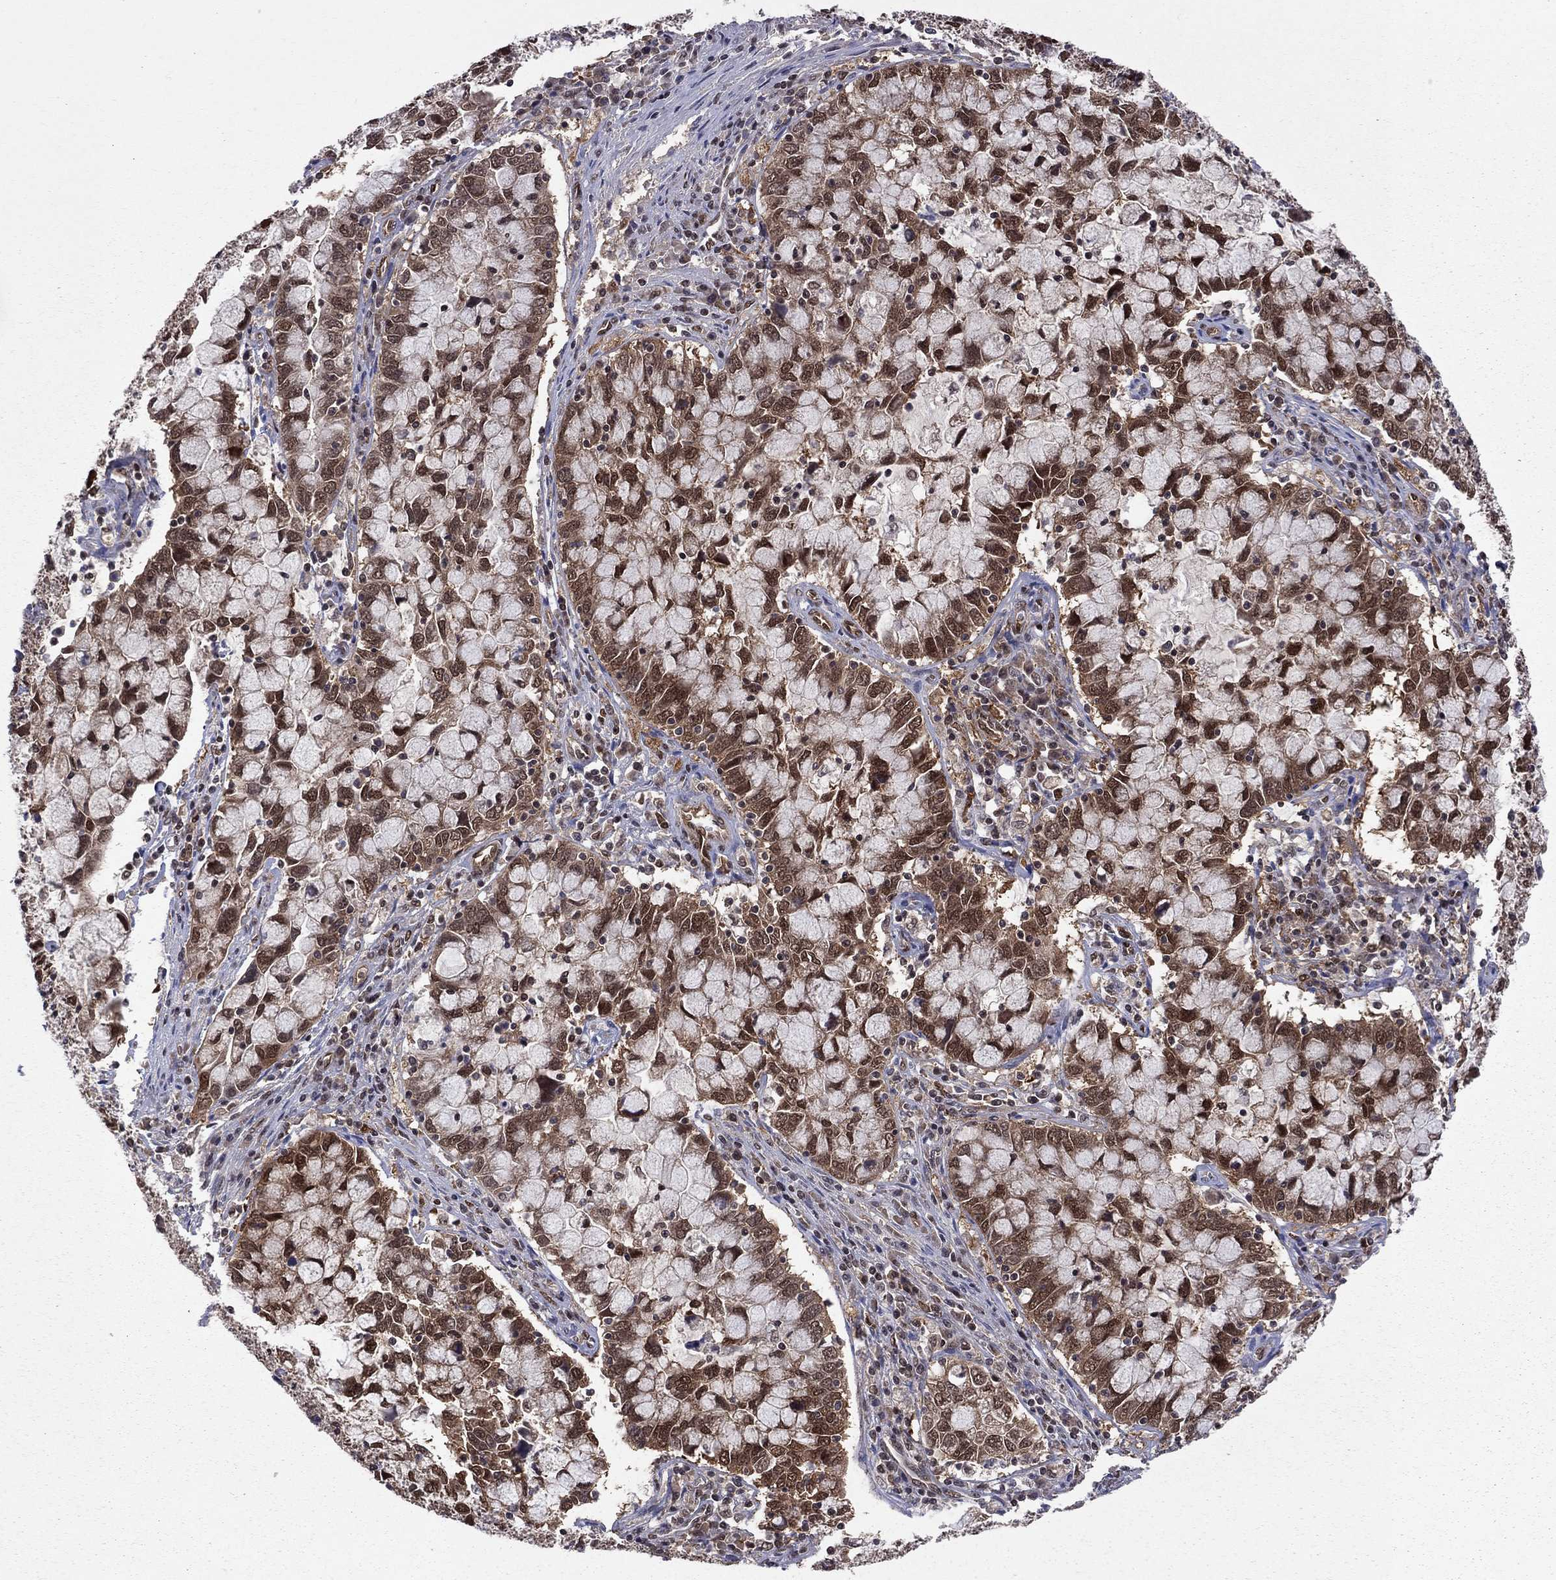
{"staining": {"intensity": "strong", "quantity": ">75%", "location": "nuclear"}, "tissue": "cervical cancer", "cell_type": "Tumor cells", "image_type": "cancer", "snomed": [{"axis": "morphology", "description": "Adenocarcinoma, NOS"}, {"axis": "topography", "description": "Cervix"}], "caption": "About >75% of tumor cells in human cervical adenocarcinoma show strong nuclear protein positivity as visualized by brown immunohistochemical staining.", "gene": "SAP30L", "patient": {"sex": "female", "age": 40}}